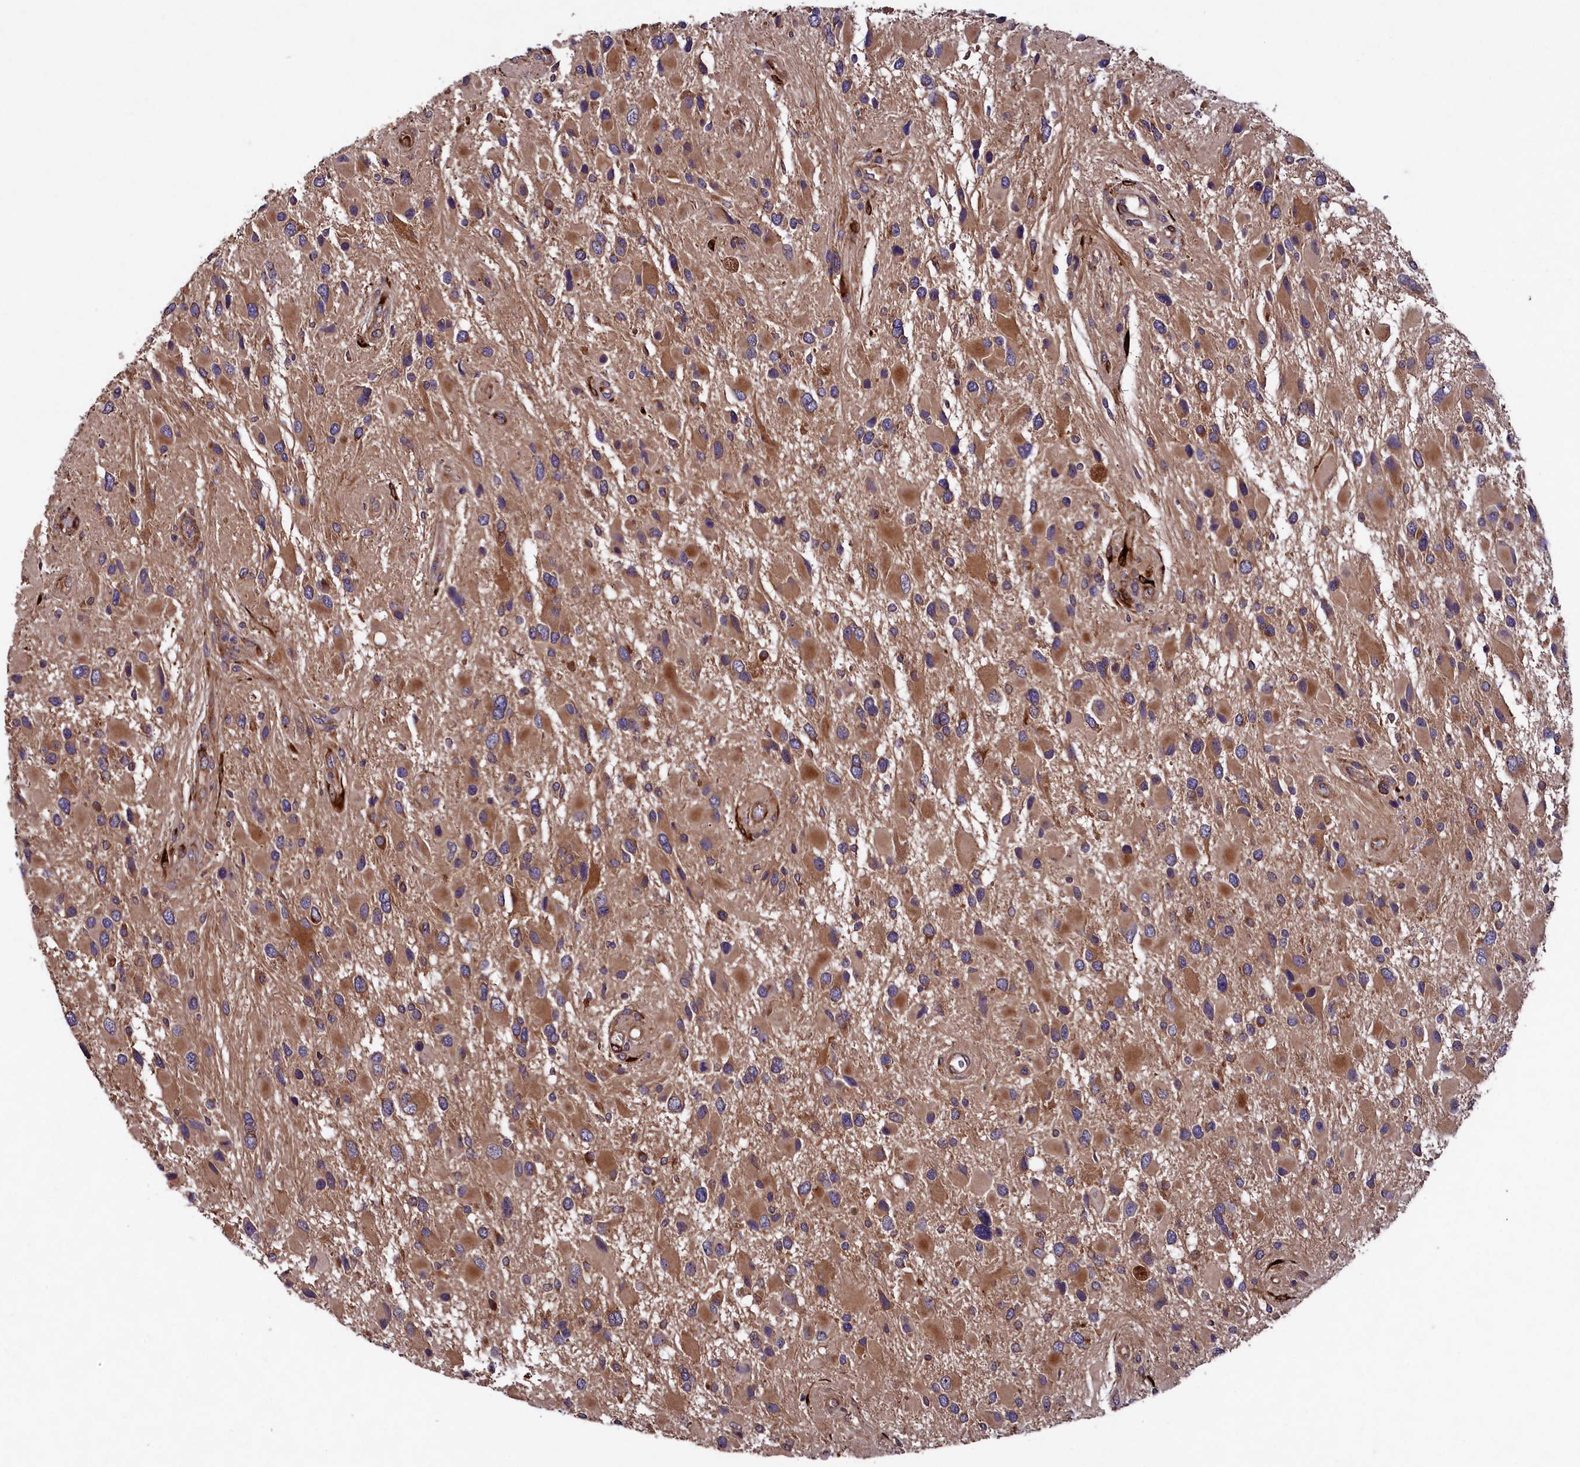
{"staining": {"intensity": "moderate", "quantity": ">75%", "location": "cytoplasmic/membranous"}, "tissue": "glioma", "cell_type": "Tumor cells", "image_type": "cancer", "snomed": [{"axis": "morphology", "description": "Glioma, malignant, High grade"}, {"axis": "topography", "description": "Brain"}], "caption": "Protein expression analysis of human malignant glioma (high-grade) reveals moderate cytoplasmic/membranous positivity in about >75% of tumor cells.", "gene": "ARRDC4", "patient": {"sex": "male", "age": 53}}